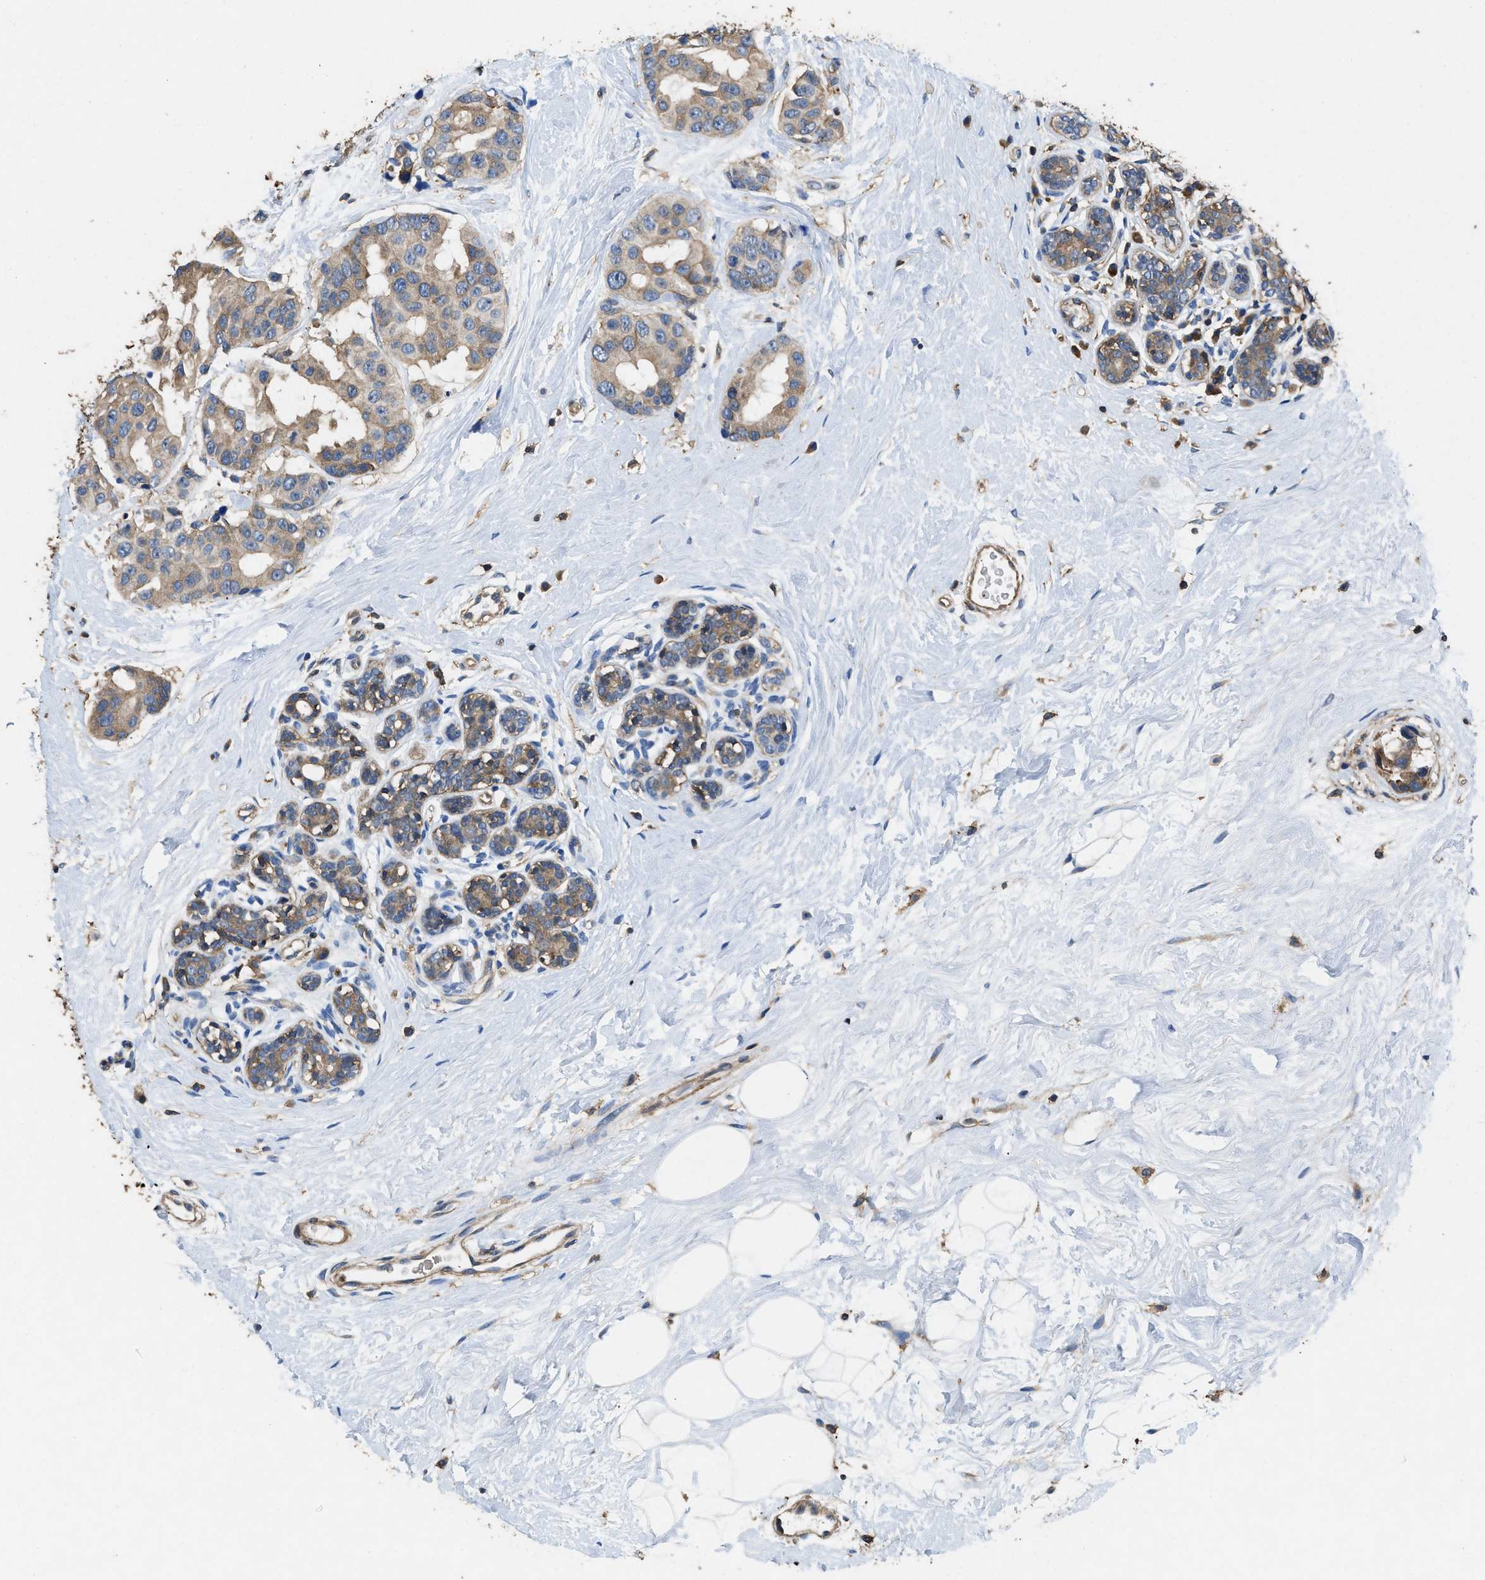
{"staining": {"intensity": "weak", "quantity": ">75%", "location": "cytoplasmic/membranous"}, "tissue": "breast cancer", "cell_type": "Tumor cells", "image_type": "cancer", "snomed": [{"axis": "morphology", "description": "Normal tissue, NOS"}, {"axis": "morphology", "description": "Duct carcinoma"}, {"axis": "topography", "description": "Breast"}], "caption": "Brown immunohistochemical staining in human breast cancer (infiltrating ductal carcinoma) demonstrates weak cytoplasmic/membranous expression in about >75% of tumor cells.", "gene": "LINGO2", "patient": {"sex": "female", "age": 39}}